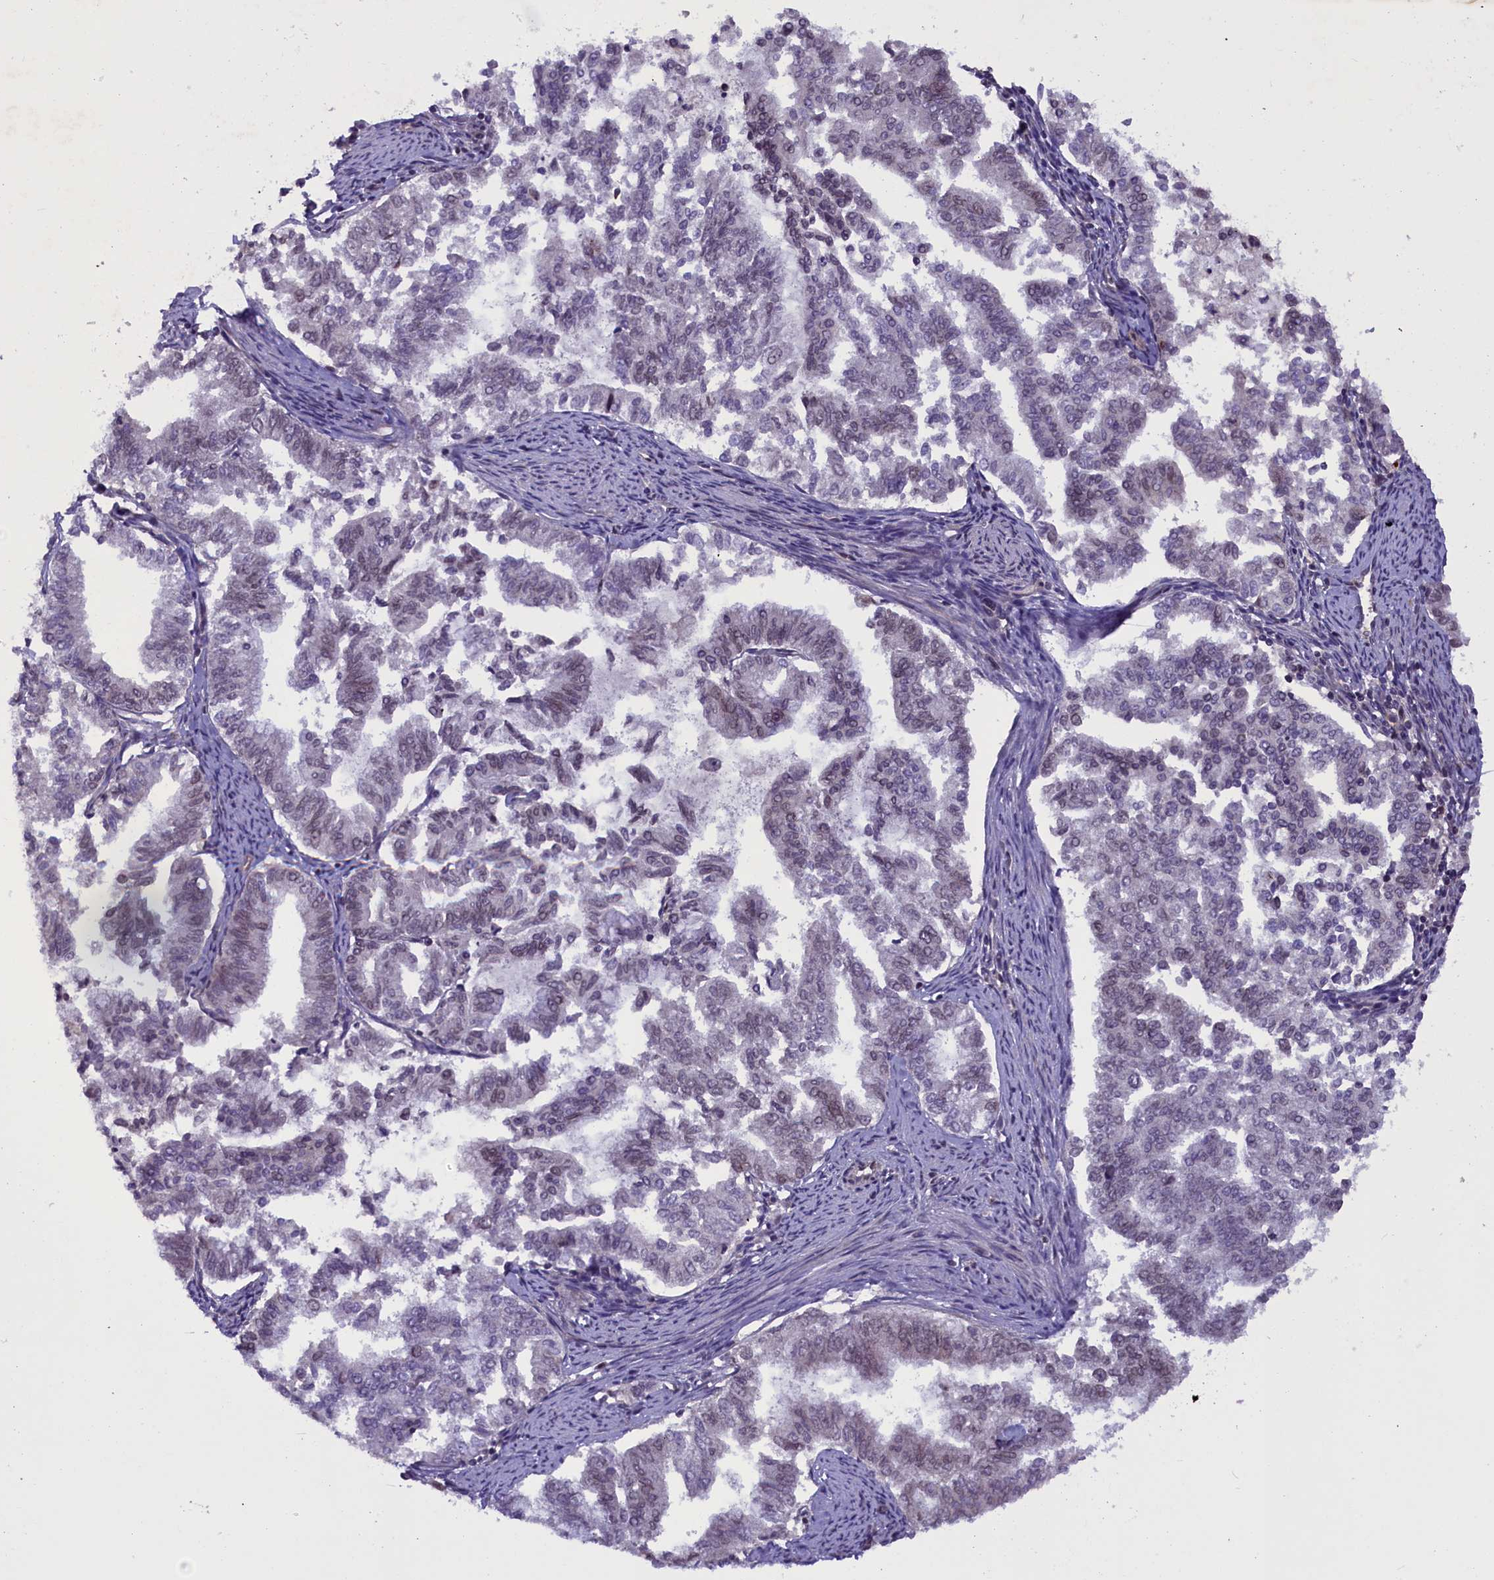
{"staining": {"intensity": "weak", "quantity": "25%-75%", "location": "nuclear"}, "tissue": "endometrial cancer", "cell_type": "Tumor cells", "image_type": "cancer", "snomed": [{"axis": "morphology", "description": "Adenocarcinoma, NOS"}, {"axis": "topography", "description": "Endometrium"}], "caption": "An image of human adenocarcinoma (endometrial) stained for a protein reveals weak nuclear brown staining in tumor cells.", "gene": "CCDC125", "patient": {"sex": "female", "age": 79}}